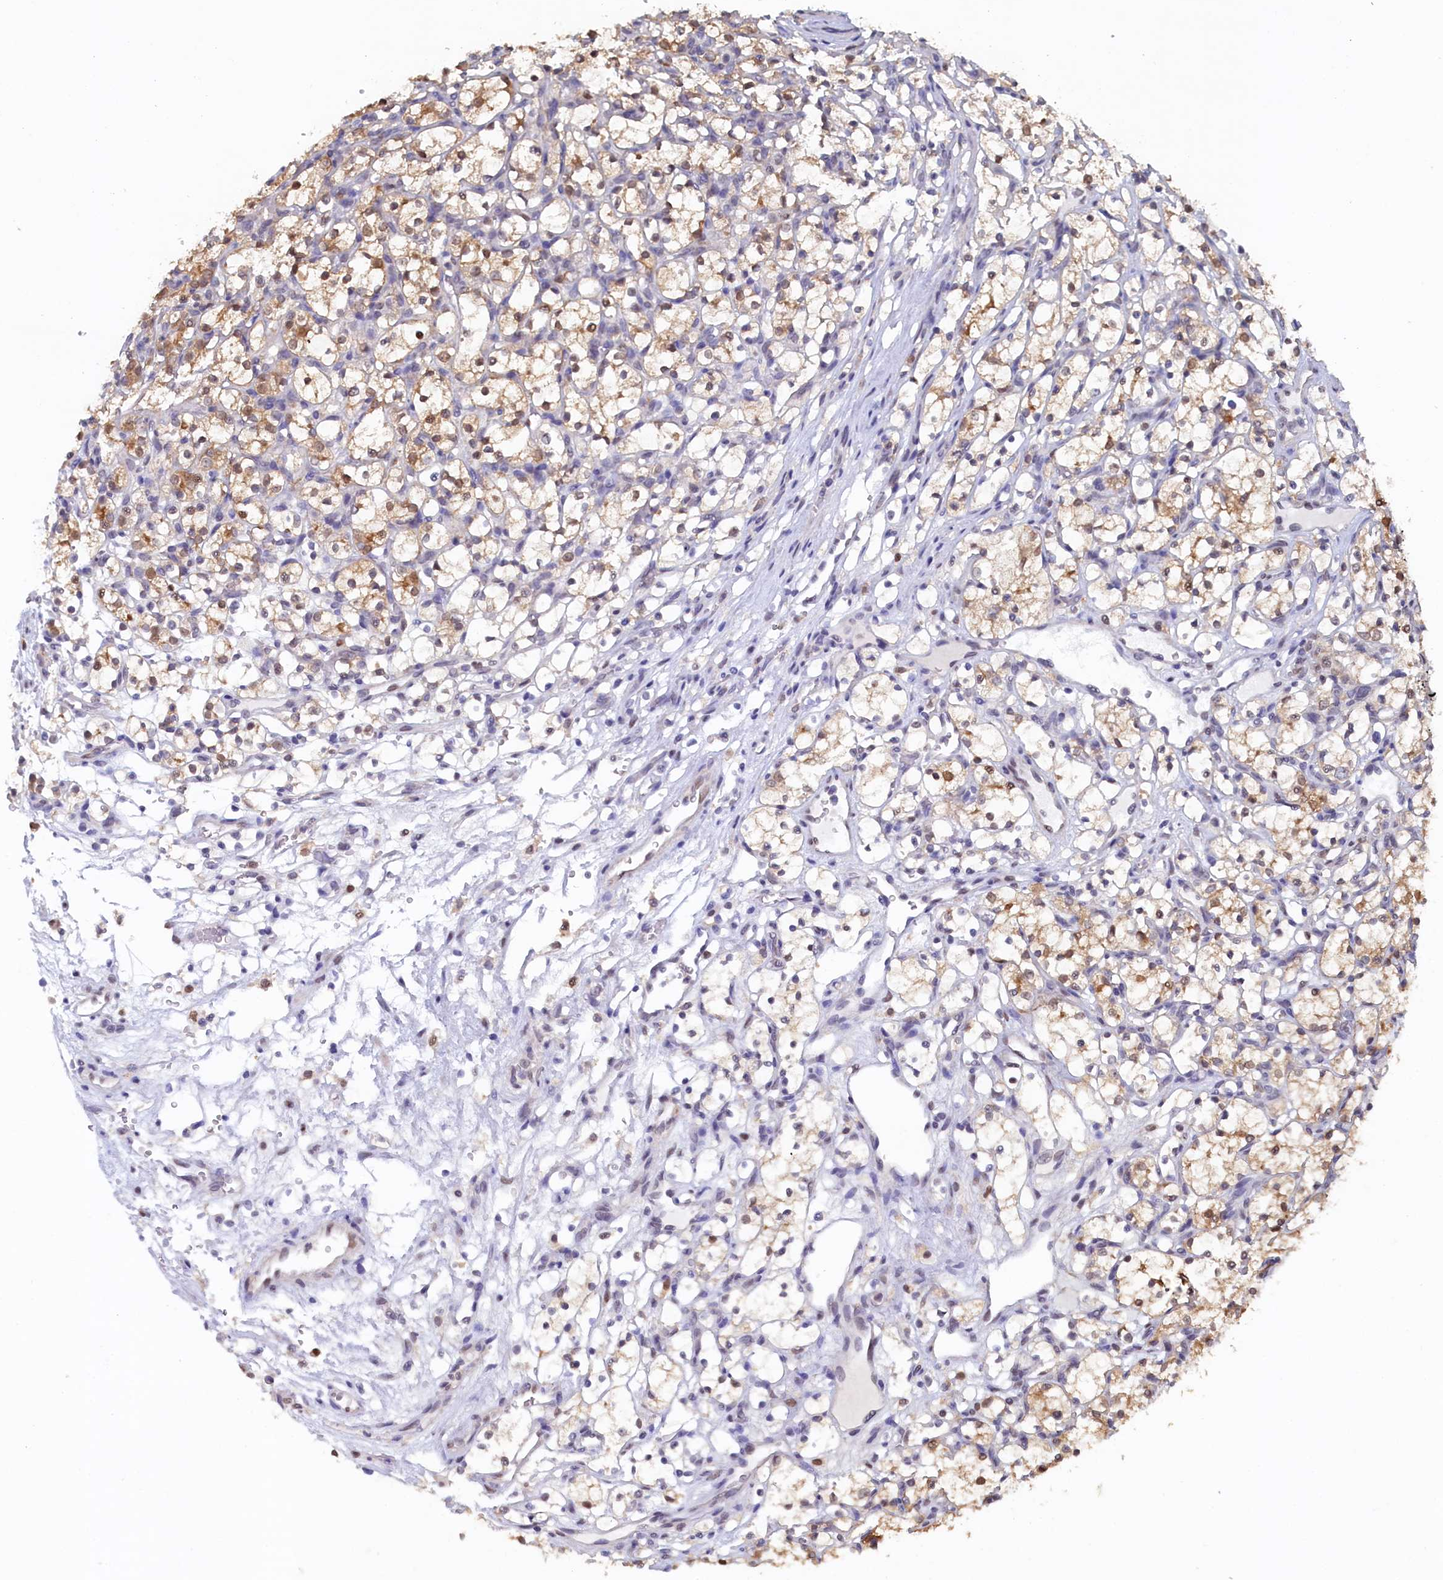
{"staining": {"intensity": "moderate", "quantity": "25%-75%", "location": "cytoplasmic/membranous,nuclear"}, "tissue": "renal cancer", "cell_type": "Tumor cells", "image_type": "cancer", "snomed": [{"axis": "morphology", "description": "Adenocarcinoma, NOS"}, {"axis": "topography", "description": "Kidney"}], "caption": "Renal cancer was stained to show a protein in brown. There is medium levels of moderate cytoplasmic/membranous and nuclear expression in about 25%-75% of tumor cells.", "gene": "AHCY", "patient": {"sex": "female", "age": 69}}